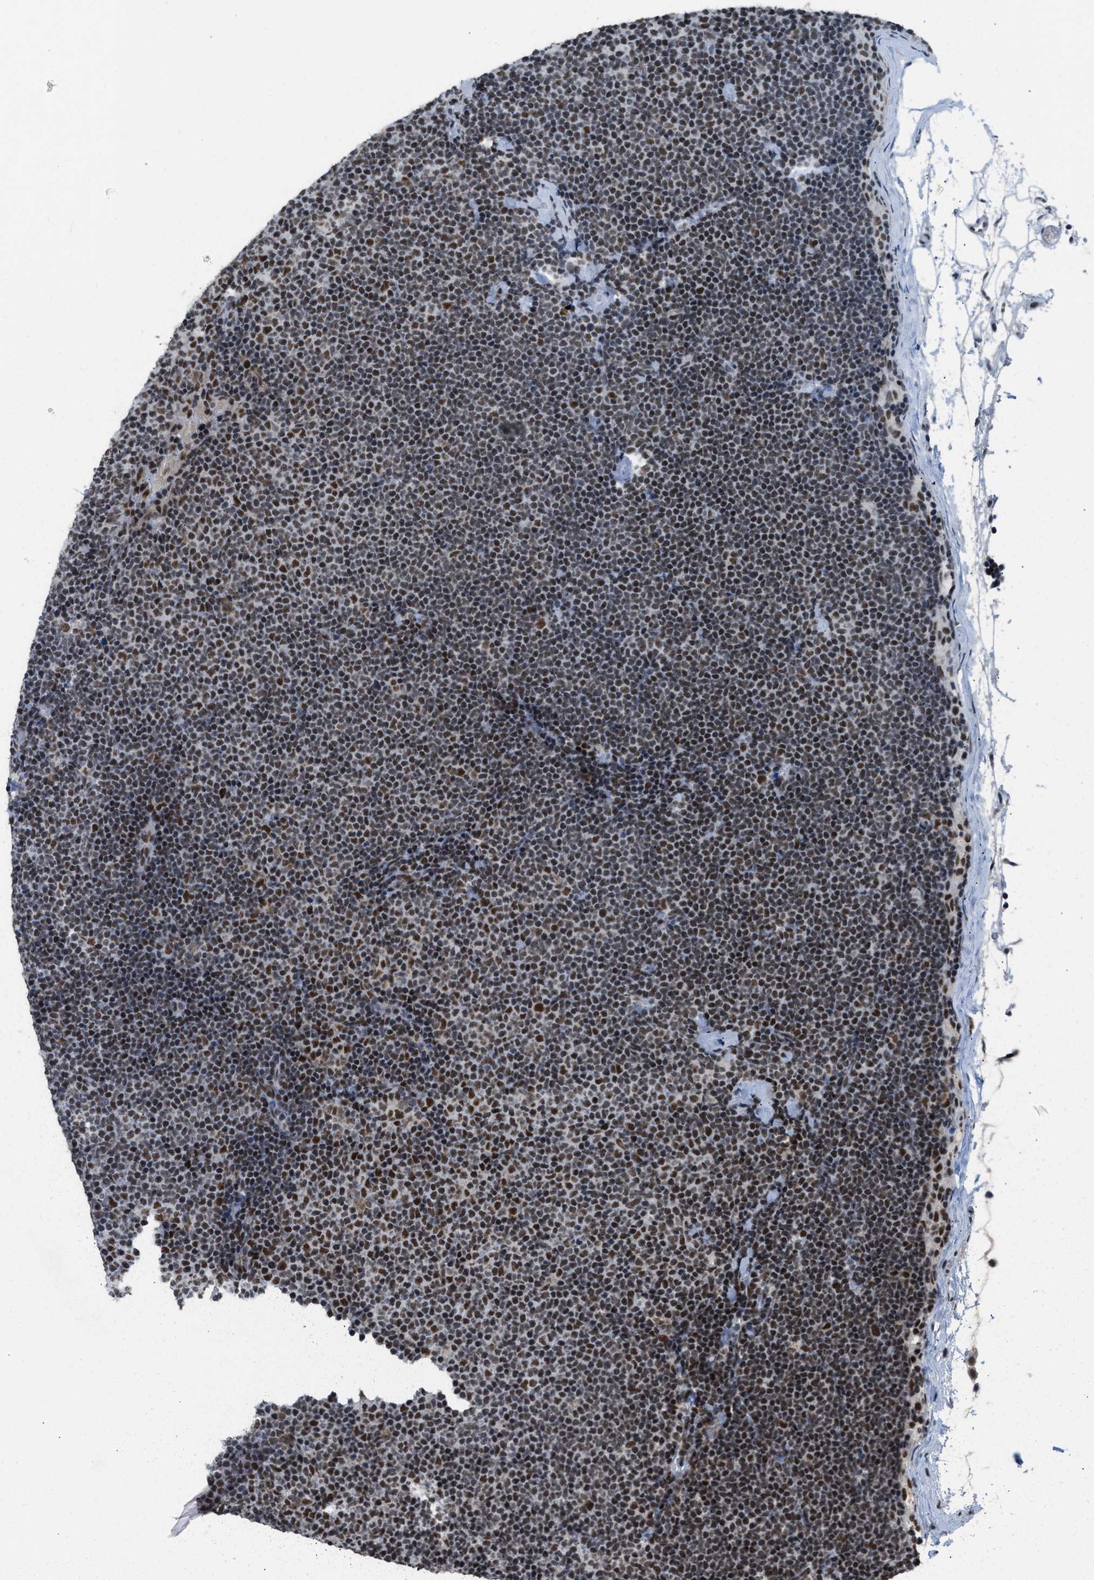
{"staining": {"intensity": "strong", "quantity": ">75%", "location": "nuclear"}, "tissue": "lymphoma", "cell_type": "Tumor cells", "image_type": "cancer", "snomed": [{"axis": "morphology", "description": "Malignant lymphoma, non-Hodgkin's type, Low grade"}, {"axis": "topography", "description": "Lymph node"}], "caption": "Immunohistochemistry photomicrograph of human low-grade malignant lymphoma, non-Hodgkin's type stained for a protein (brown), which exhibits high levels of strong nuclear staining in approximately >75% of tumor cells.", "gene": "SCAF4", "patient": {"sex": "female", "age": 53}}